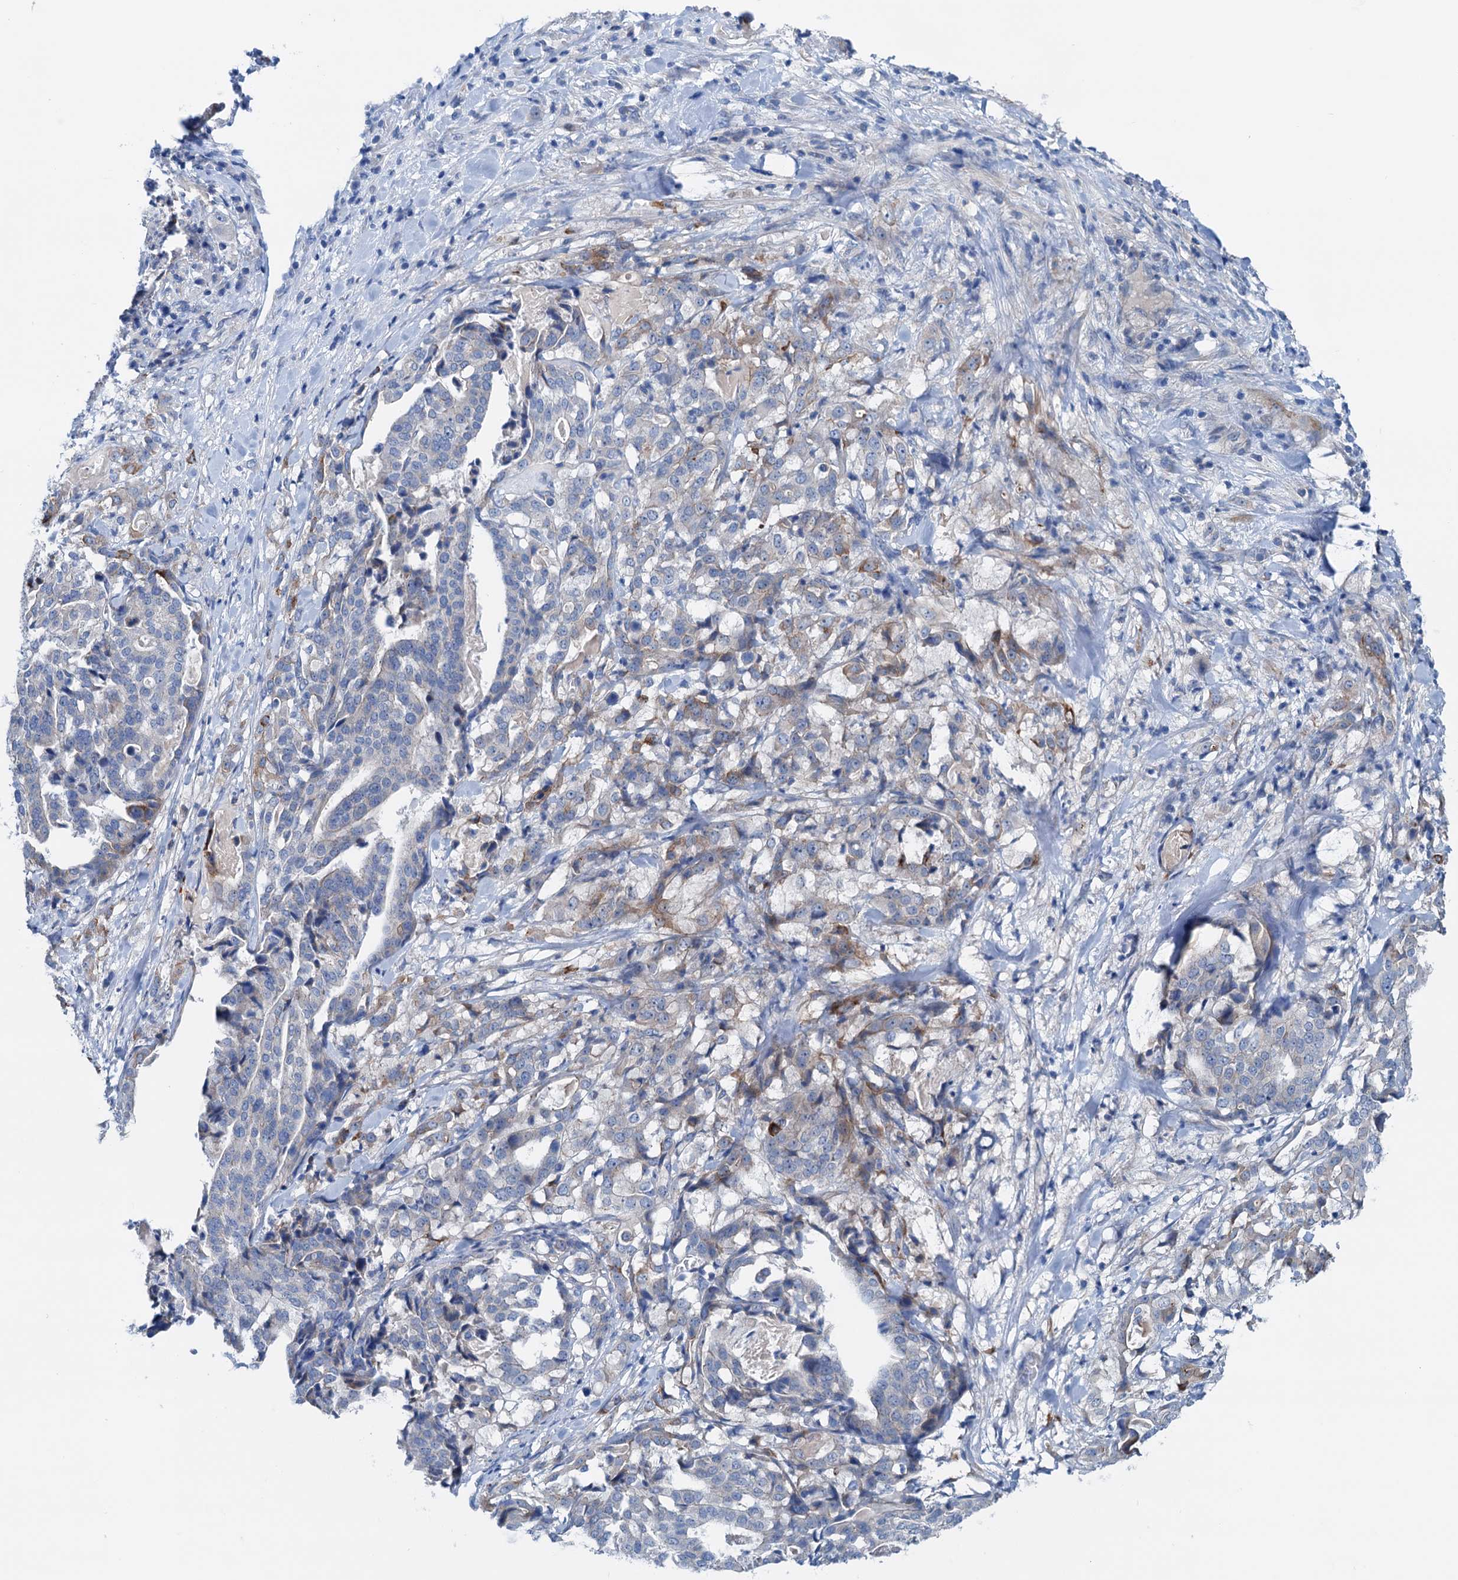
{"staining": {"intensity": "negative", "quantity": "none", "location": "none"}, "tissue": "stomach cancer", "cell_type": "Tumor cells", "image_type": "cancer", "snomed": [{"axis": "morphology", "description": "Adenocarcinoma, NOS"}, {"axis": "topography", "description": "Stomach"}], "caption": "Photomicrograph shows no significant protein positivity in tumor cells of adenocarcinoma (stomach).", "gene": "KNDC1", "patient": {"sex": "male", "age": 48}}